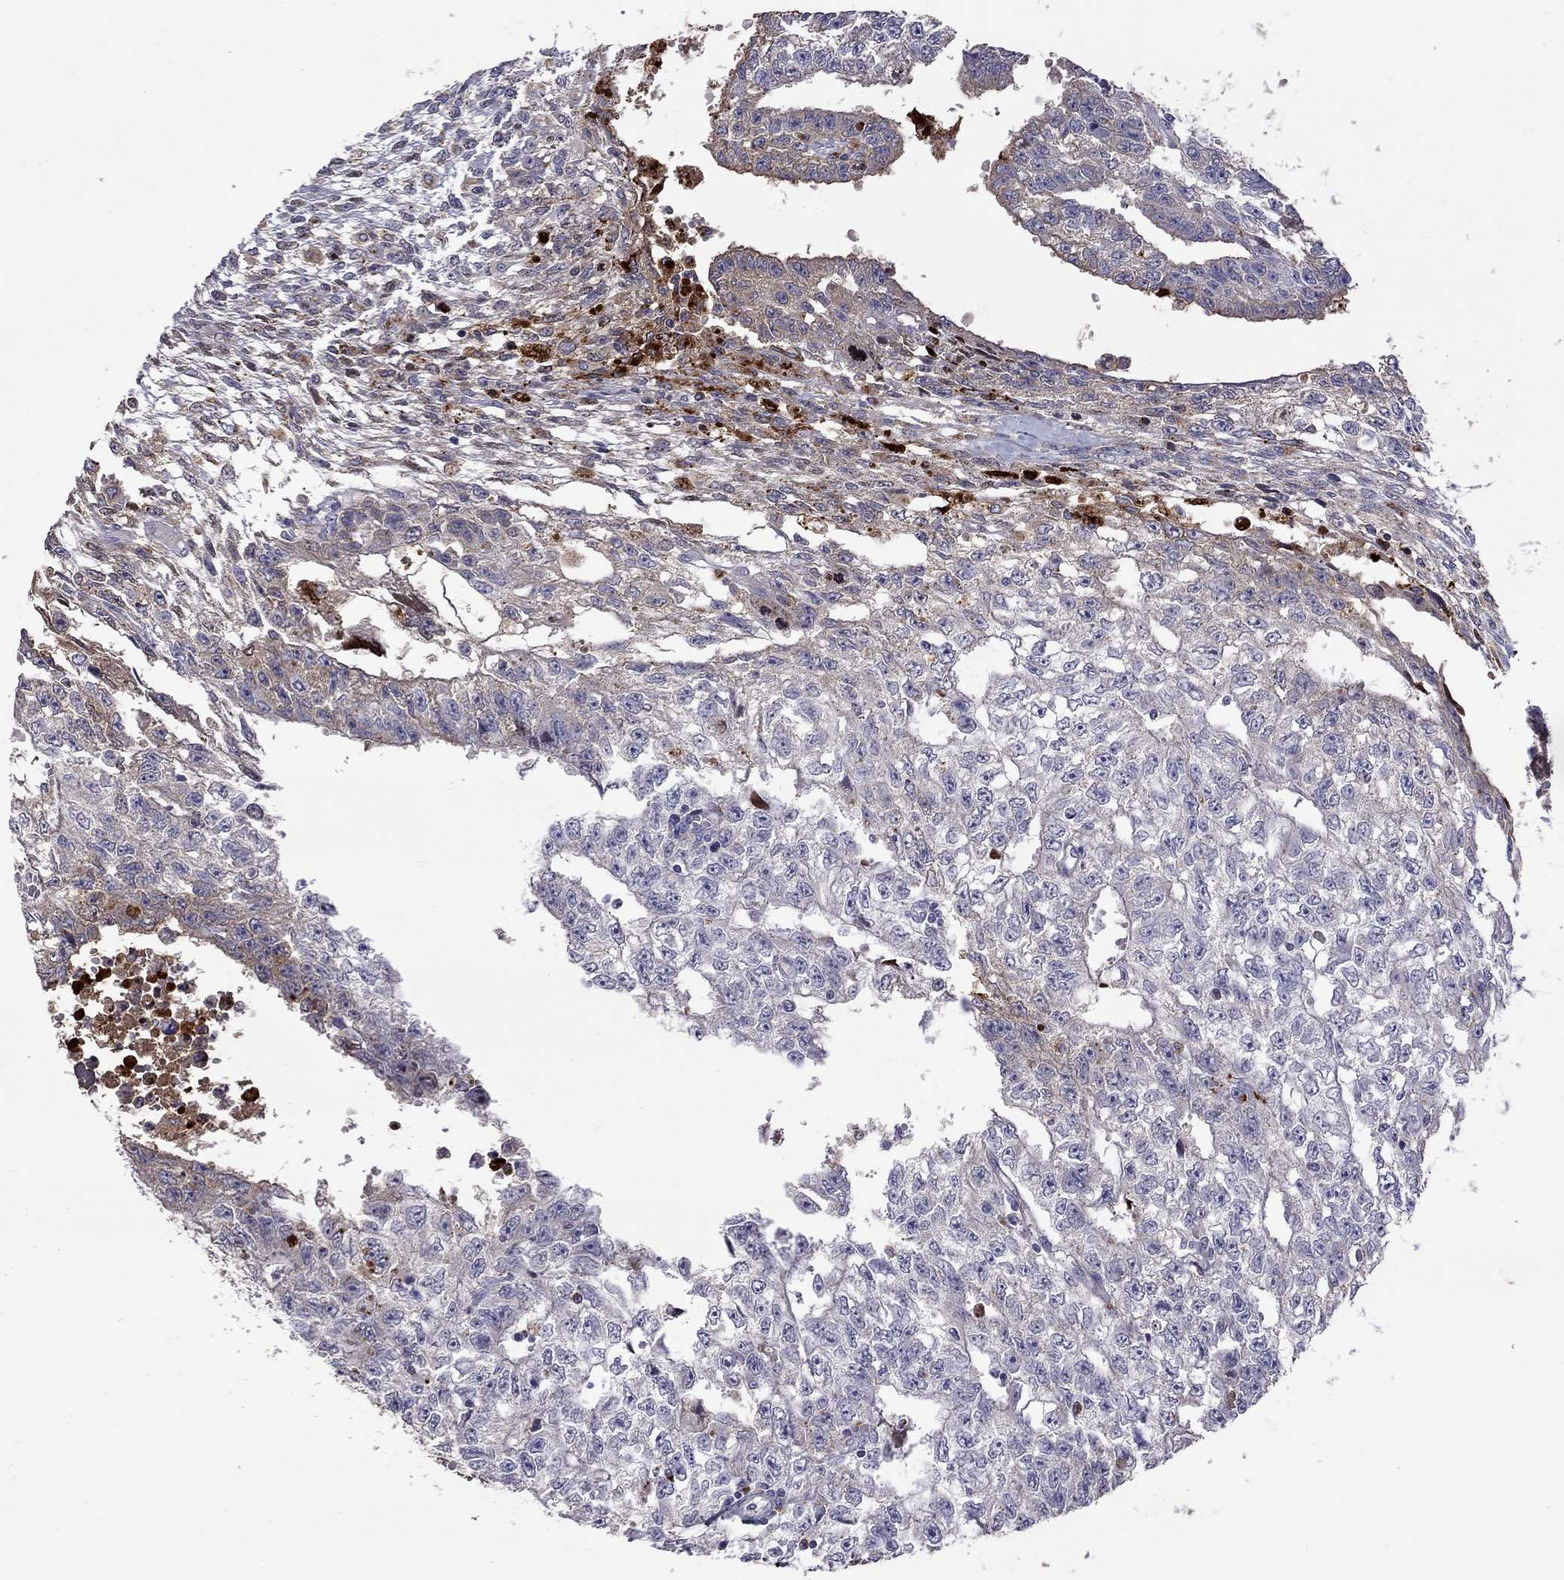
{"staining": {"intensity": "weak", "quantity": "<25%", "location": "cytoplasmic/membranous"}, "tissue": "testis cancer", "cell_type": "Tumor cells", "image_type": "cancer", "snomed": [{"axis": "morphology", "description": "Carcinoma, Embryonal, NOS"}, {"axis": "morphology", "description": "Teratoma, malignant, NOS"}, {"axis": "topography", "description": "Testis"}], "caption": "Tumor cells are negative for brown protein staining in testis cancer.", "gene": "SERPINA3", "patient": {"sex": "male", "age": 24}}